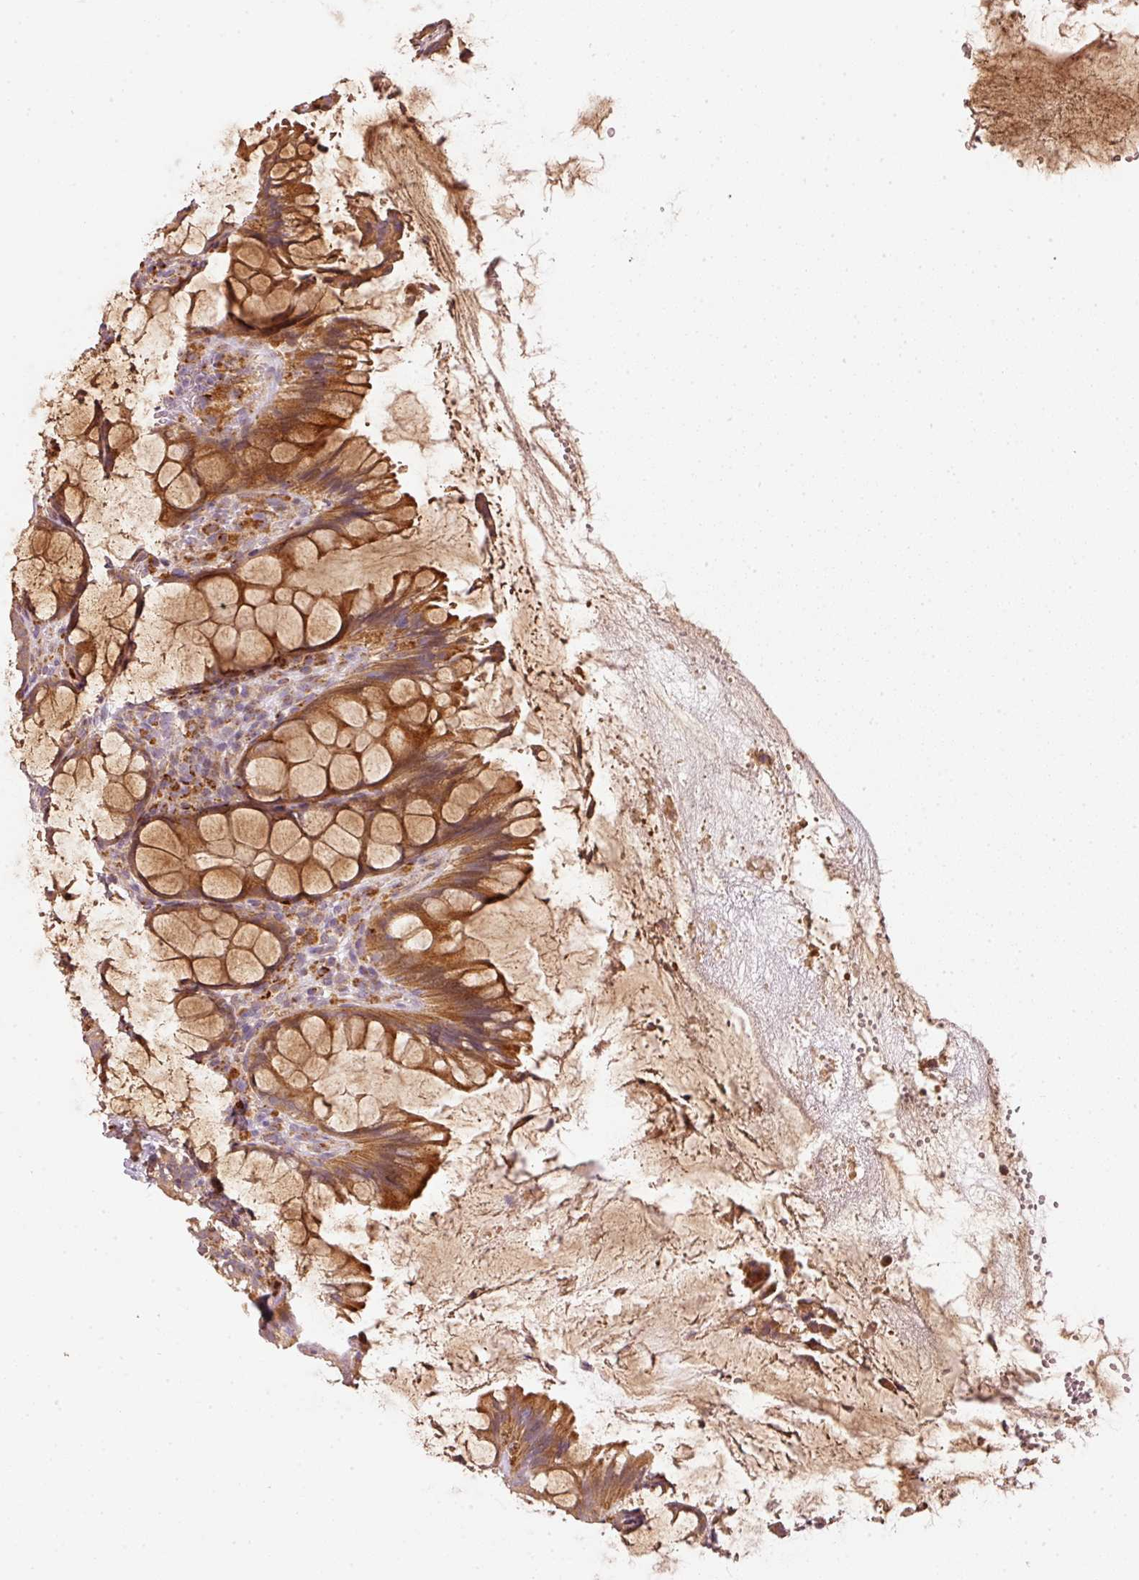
{"staining": {"intensity": "strong", "quantity": ">75%", "location": "cytoplasmic/membranous"}, "tissue": "rectum", "cell_type": "Glandular cells", "image_type": "normal", "snomed": [{"axis": "morphology", "description": "Normal tissue, NOS"}, {"axis": "topography", "description": "Rectum"}], "caption": "Glandular cells reveal strong cytoplasmic/membranous positivity in about >75% of cells in benign rectum.", "gene": "MTHFD1L", "patient": {"sex": "female", "age": 67}}